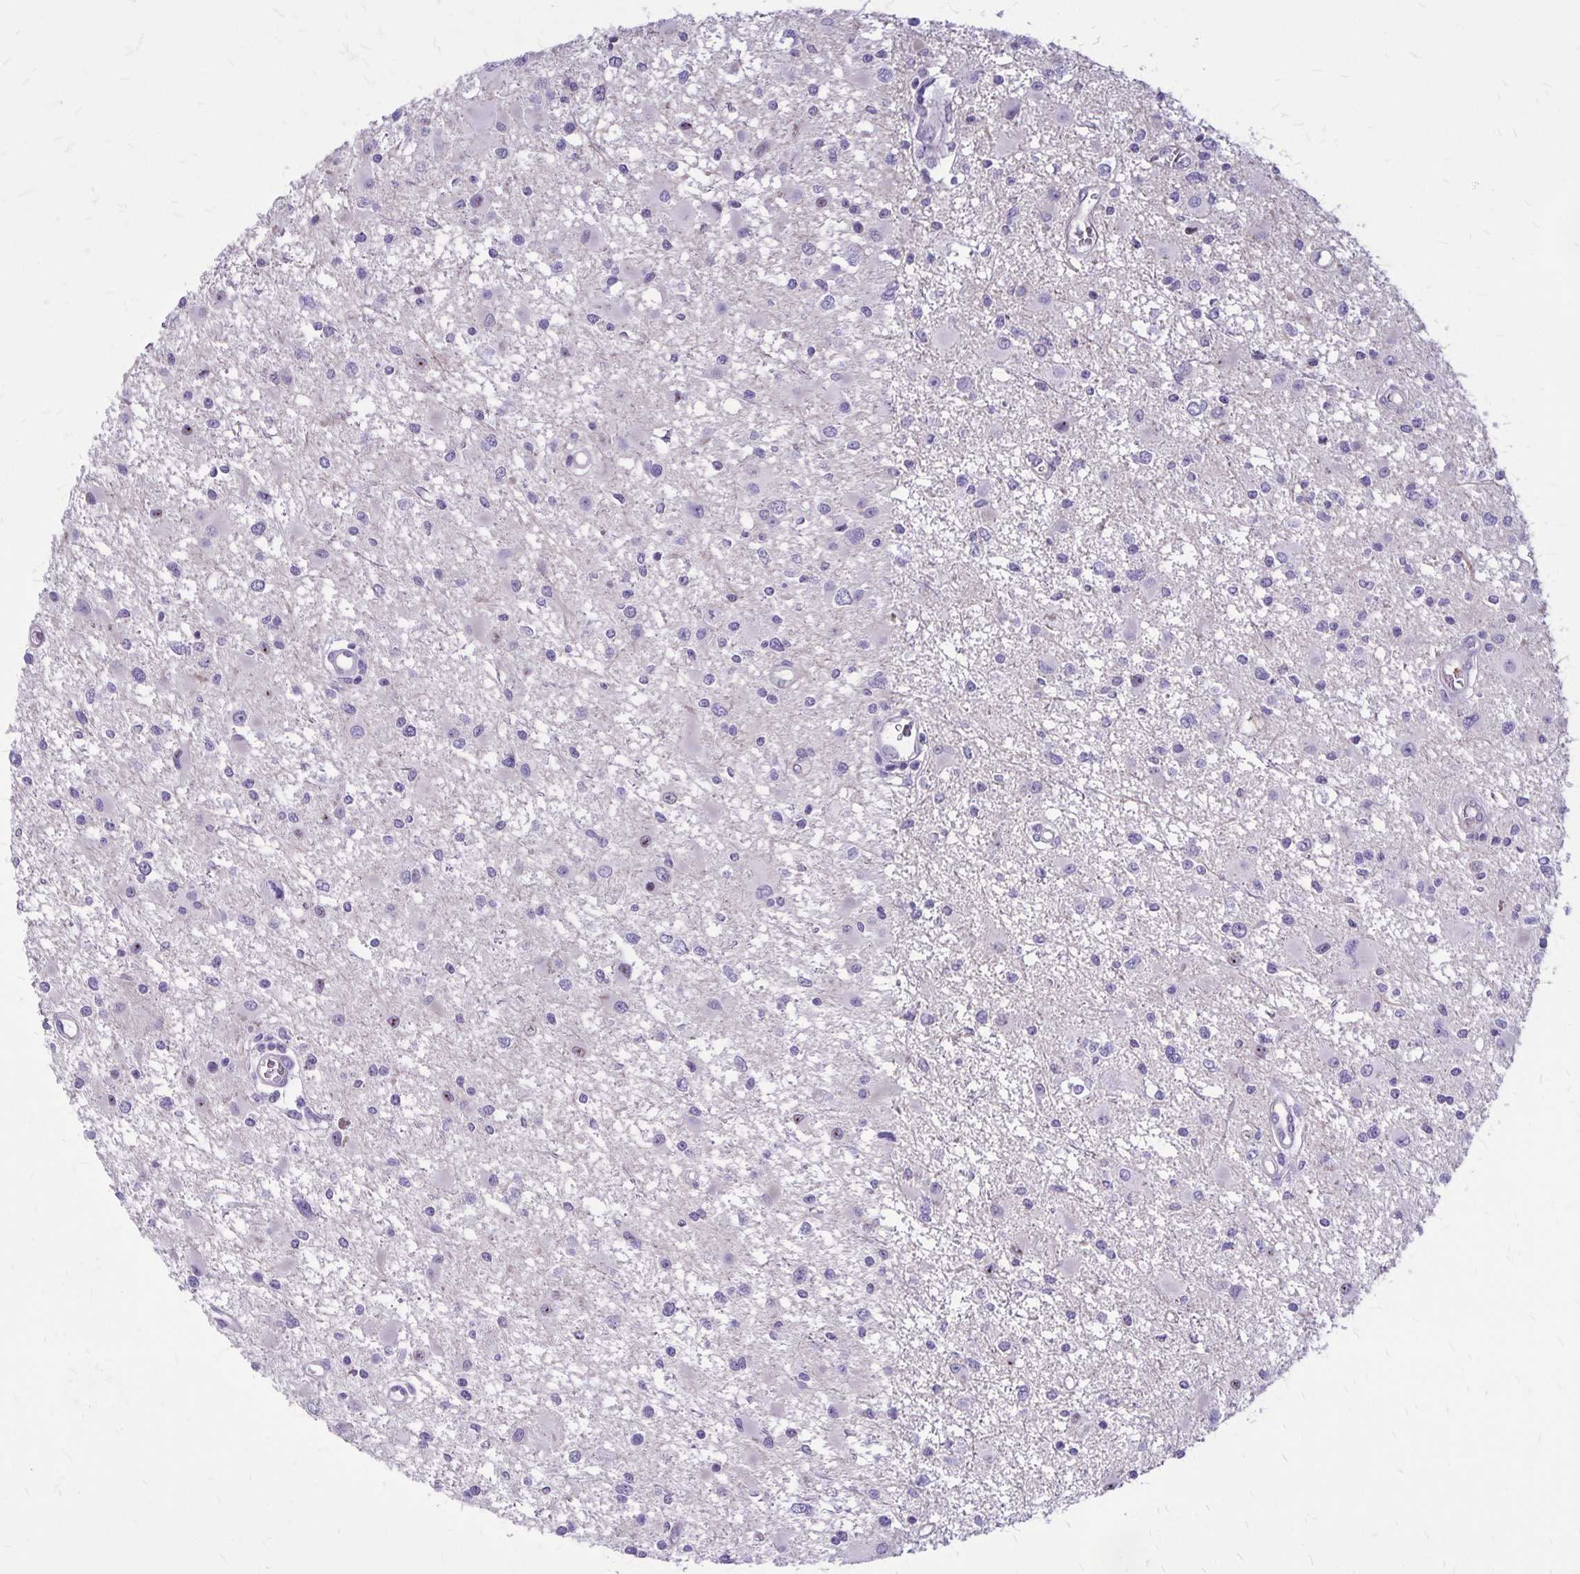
{"staining": {"intensity": "negative", "quantity": "none", "location": "none"}, "tissue": "glioma", "cell_type": "Tumor cells", "image_type": "cancer", "snomed": [{"axis": "morphology", "description": "Glioma, malignant, High grade"}, {"axis": "topography", "description": "Brain"}], "caption": "Image shows no protein positivity in tumor cells of malignant glioma (high-grade) tissue. (Immunohistochemistry (ihc), brightfield microscopy, high magnification).", "gene": "GP9", "patient": {"sex": "male", "age": 54}}